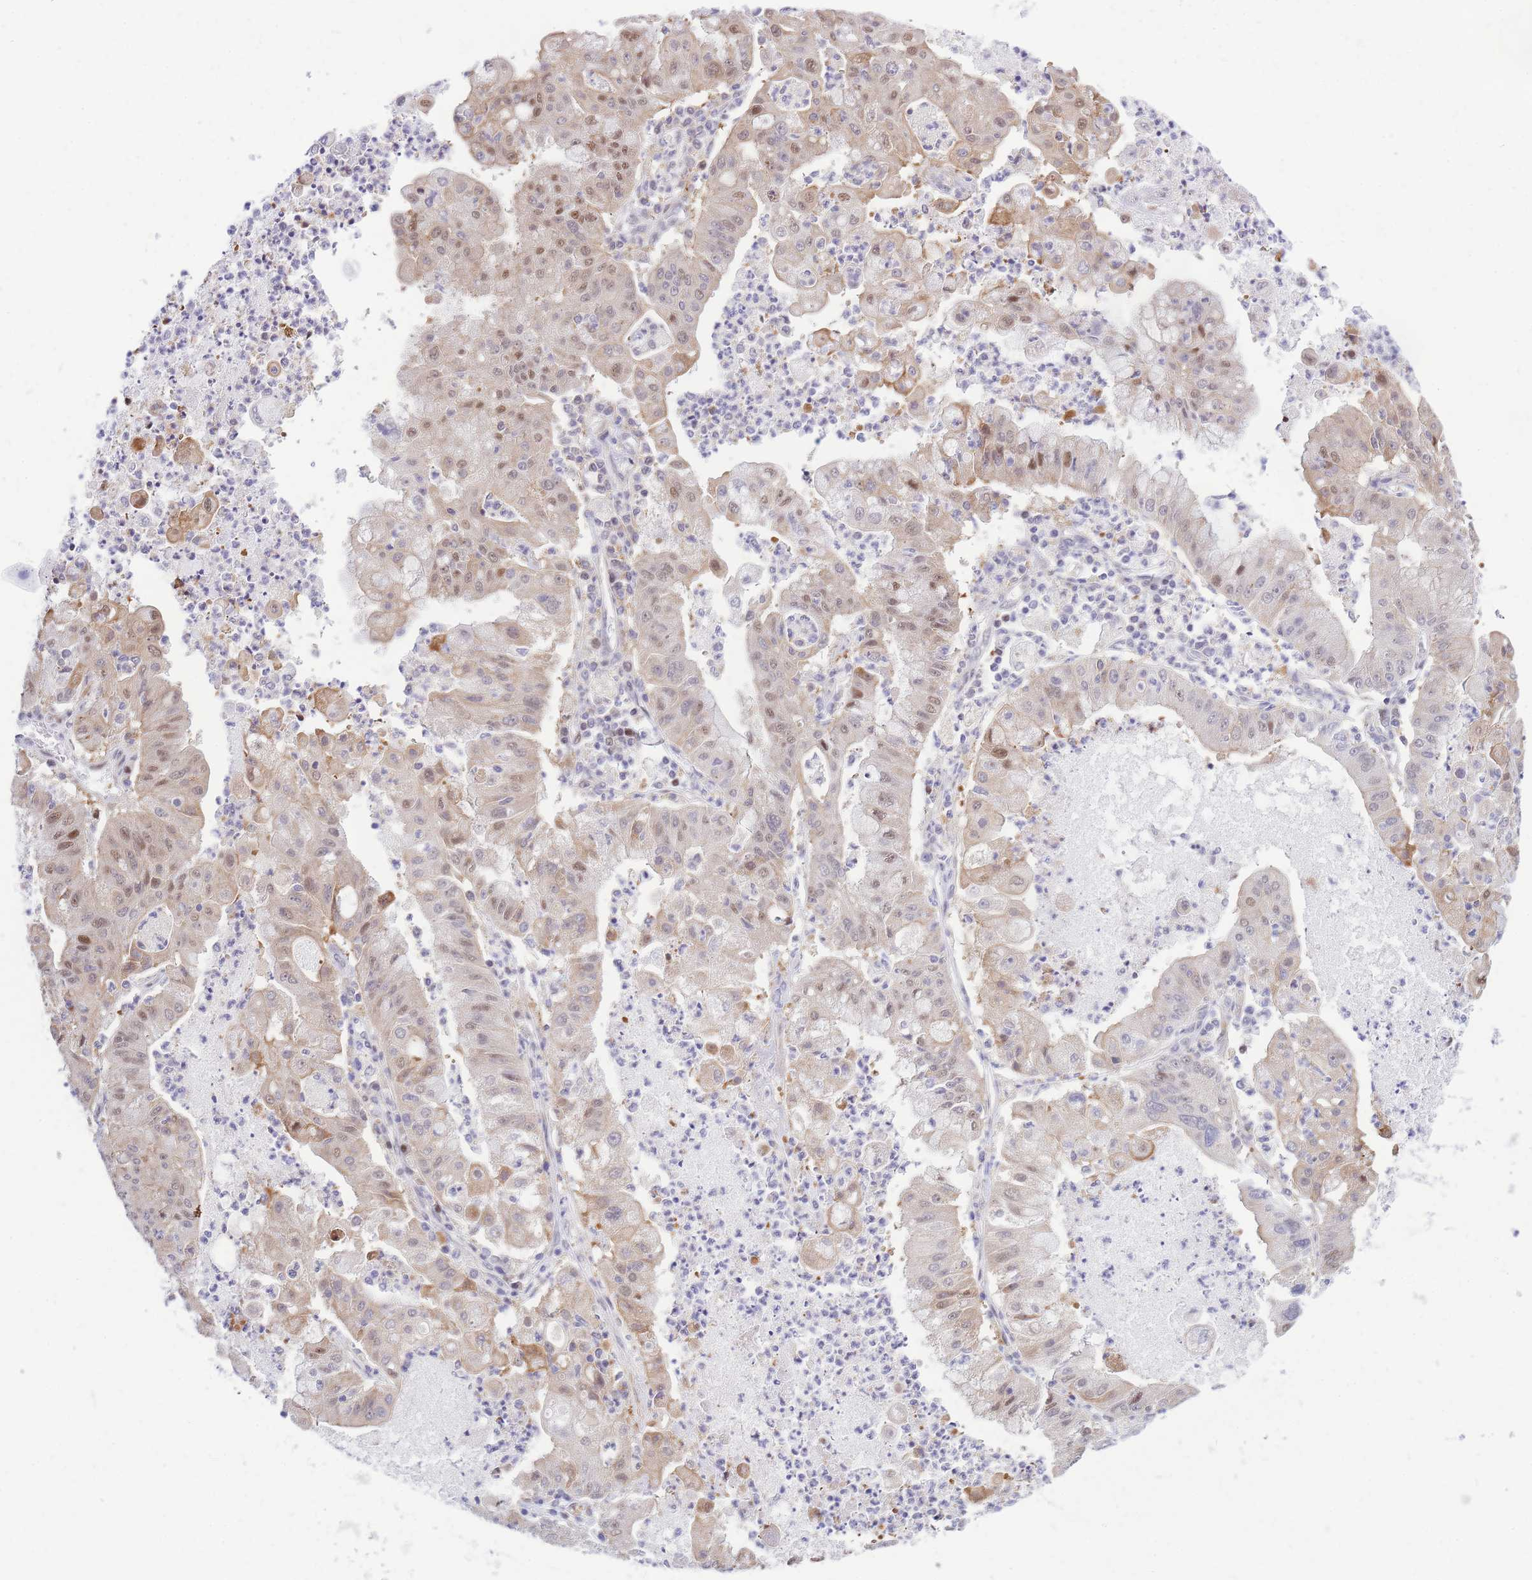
{"staining": {"intensity": "moderate", "quantity": "<25%", "location": "cytoplasmic/membranous,nuclear"}, "tissue": "ovarian cancer", "cell_type": "Tumor cells", "image_type": "cancer", "snomed": [{"axis": "morphology", "description": "Cystadenocarcinoma, mucinous, NOS"}, {"axis": "topography", "description": "Ovary"}], "caption": "The photomicrograph demonstrates a brown stain indicating the presence of a protein in the cytoplasmic/membranous and nuclear of tumor cells in ovarian cancer.", "gene": "CRACD", "patient": {"sex": "female", "age": 70}}